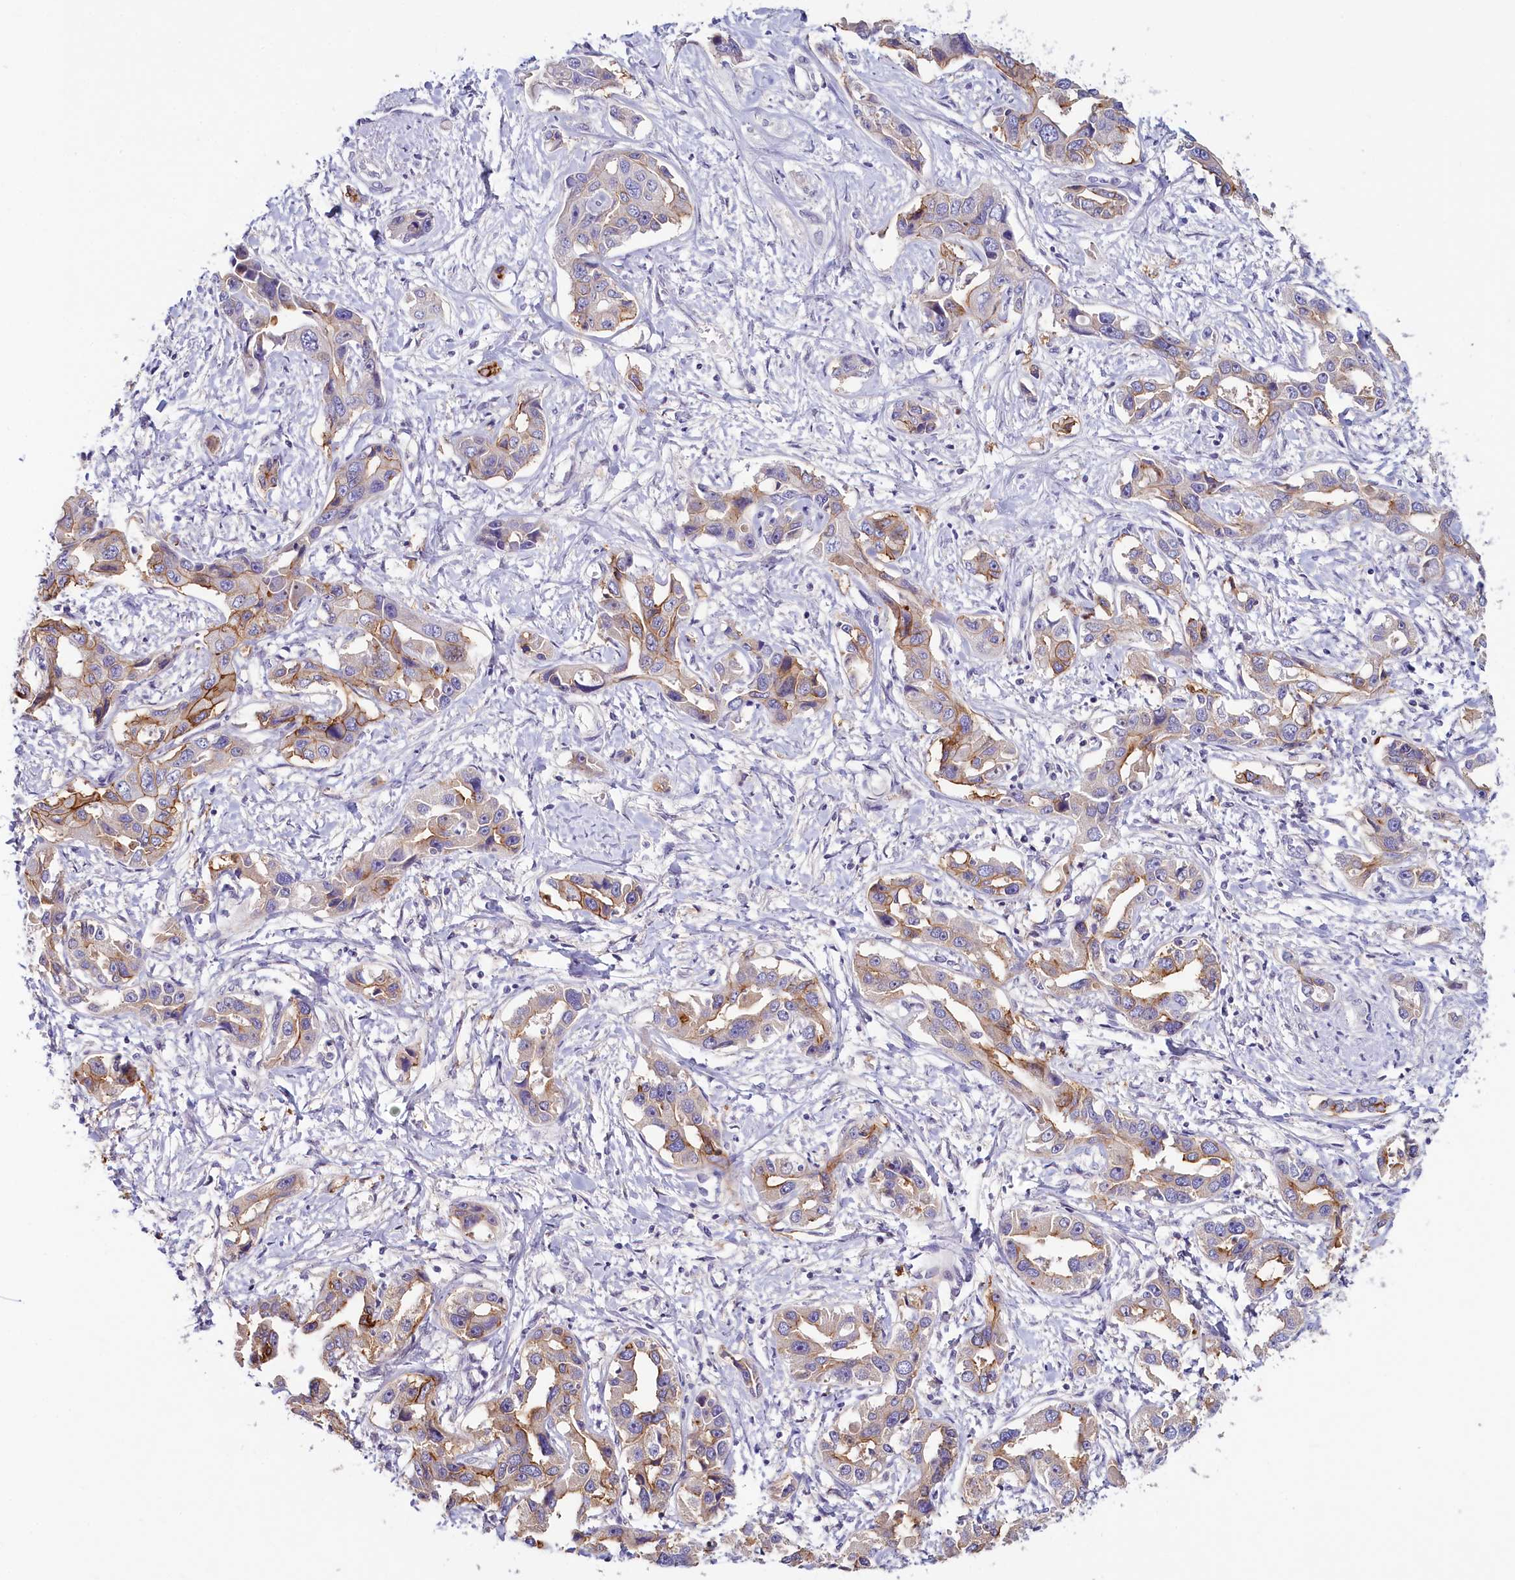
{"staining": {"intensity": "moderate", "quantity": "25%-75%", "location": "cytoplasmic/membranous"}, "tissue": "liver cancer", "cell_type": "Tumor cells", "image_type": "cancer", "snomed": [{"axis": "morphology", "description": "Cholangiocarcinoma"}, {"axis": "topography", "description": "Liver"}], "caption": "IHC image of neoplastic tissue: human liver cancer (cholangiocarcinoma) stained using immunohistochemistry displays medium levels of moderate protein expression localized specifically in the cytoplasmic/membranous of tumor cells, appearing as a cytoplasmic/membranous brown color.", "gene": "PDE6D", "patient": {"sex": "male", "age": 59}}